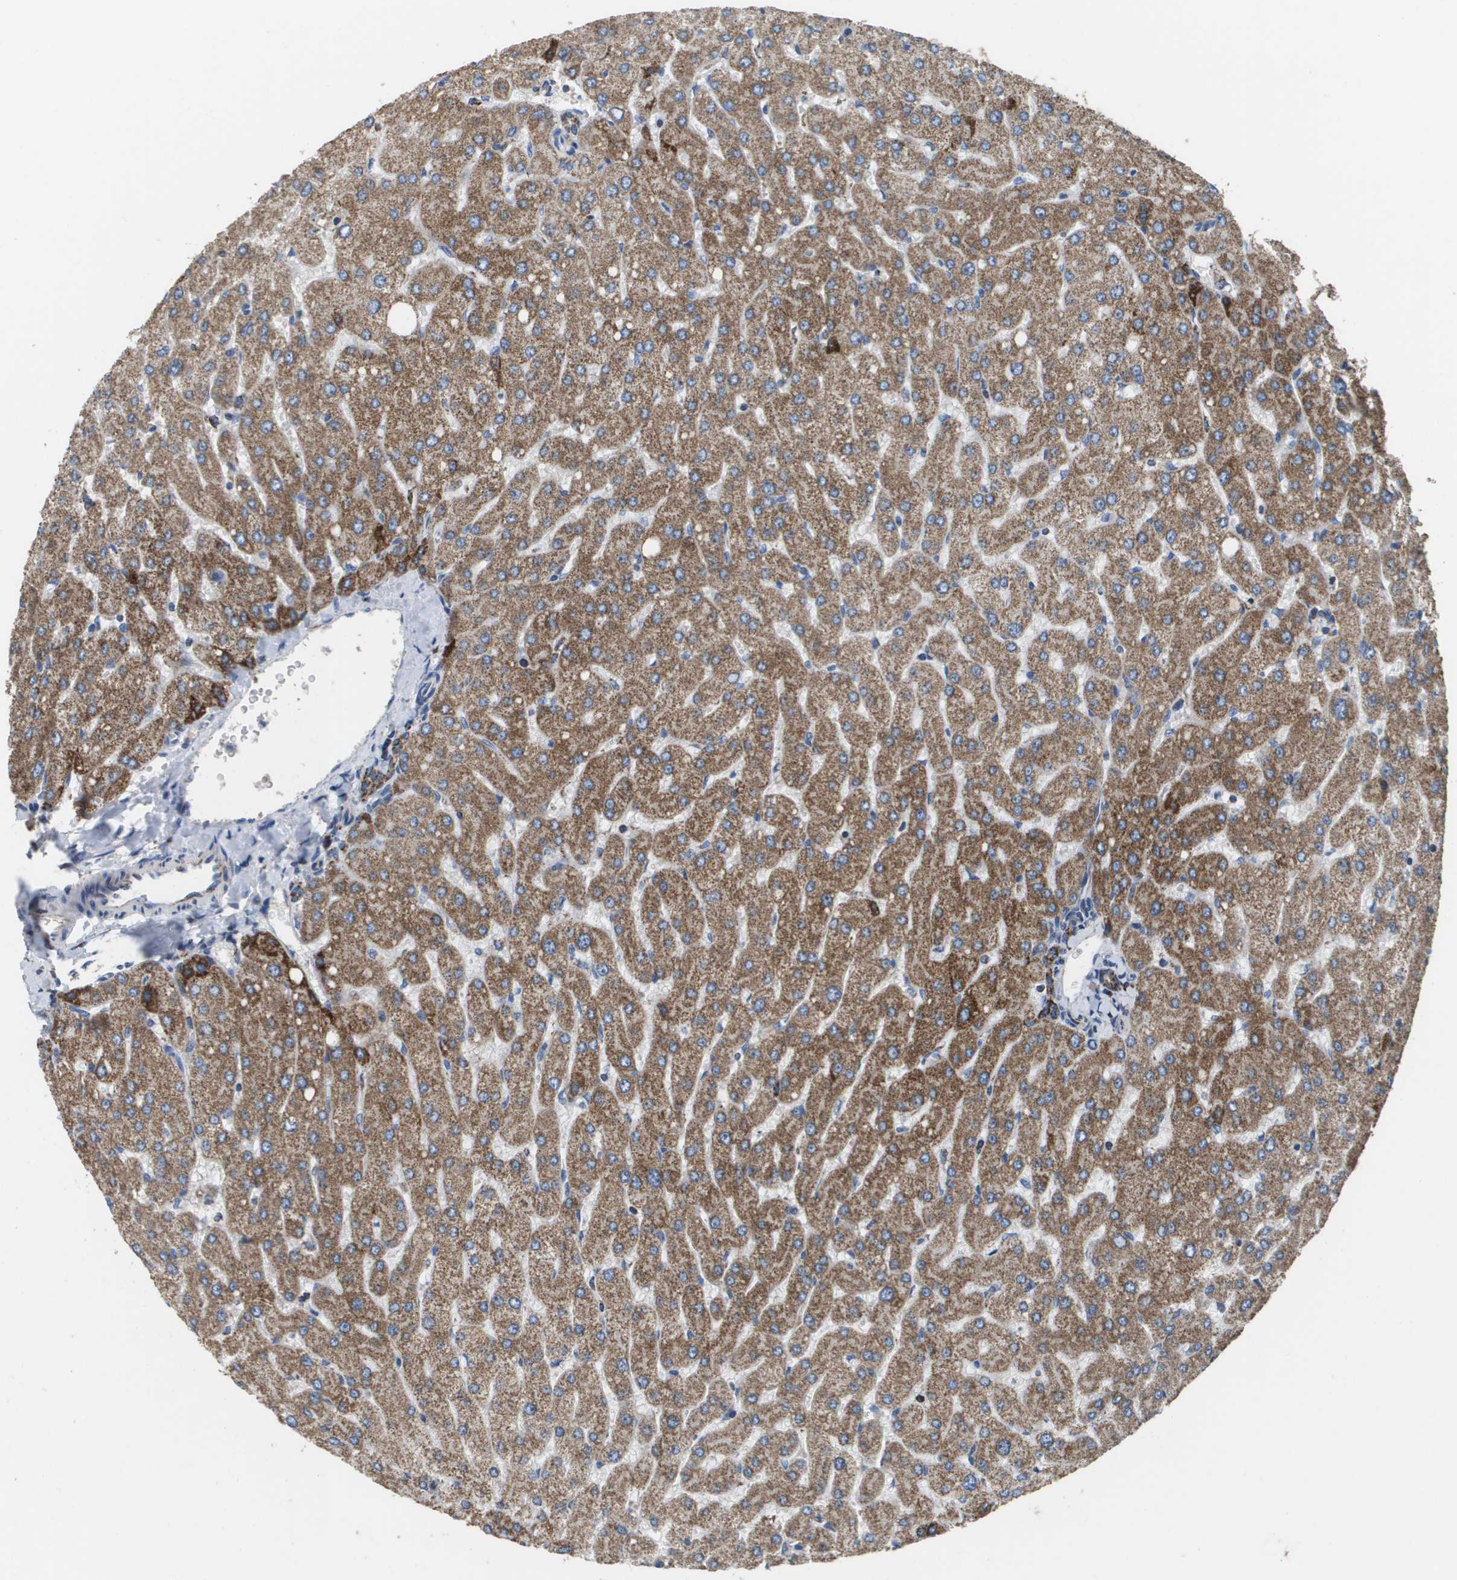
{"staining": {"intensity": "strong", "quantity": ">75%", "location": "cytoplasmic/membranous"}, "tissue": "liver", "cell_type": "Cholangiocytes", "image_type": "normal", "snomed": [{"axis": "morphology", "description": "Normal tissue, NOS"}, {"axis": "topography", "description": "Liver"}], "caption": "Immunohistochemistry (IHC) (DAB) staining of normal human liver displays strong cytoplasmic/membranous protein staining in approximately >75% of cholangiocytes.", "gene": "ATP5F1B", "patient": {"sex": "male", "age": 55}}